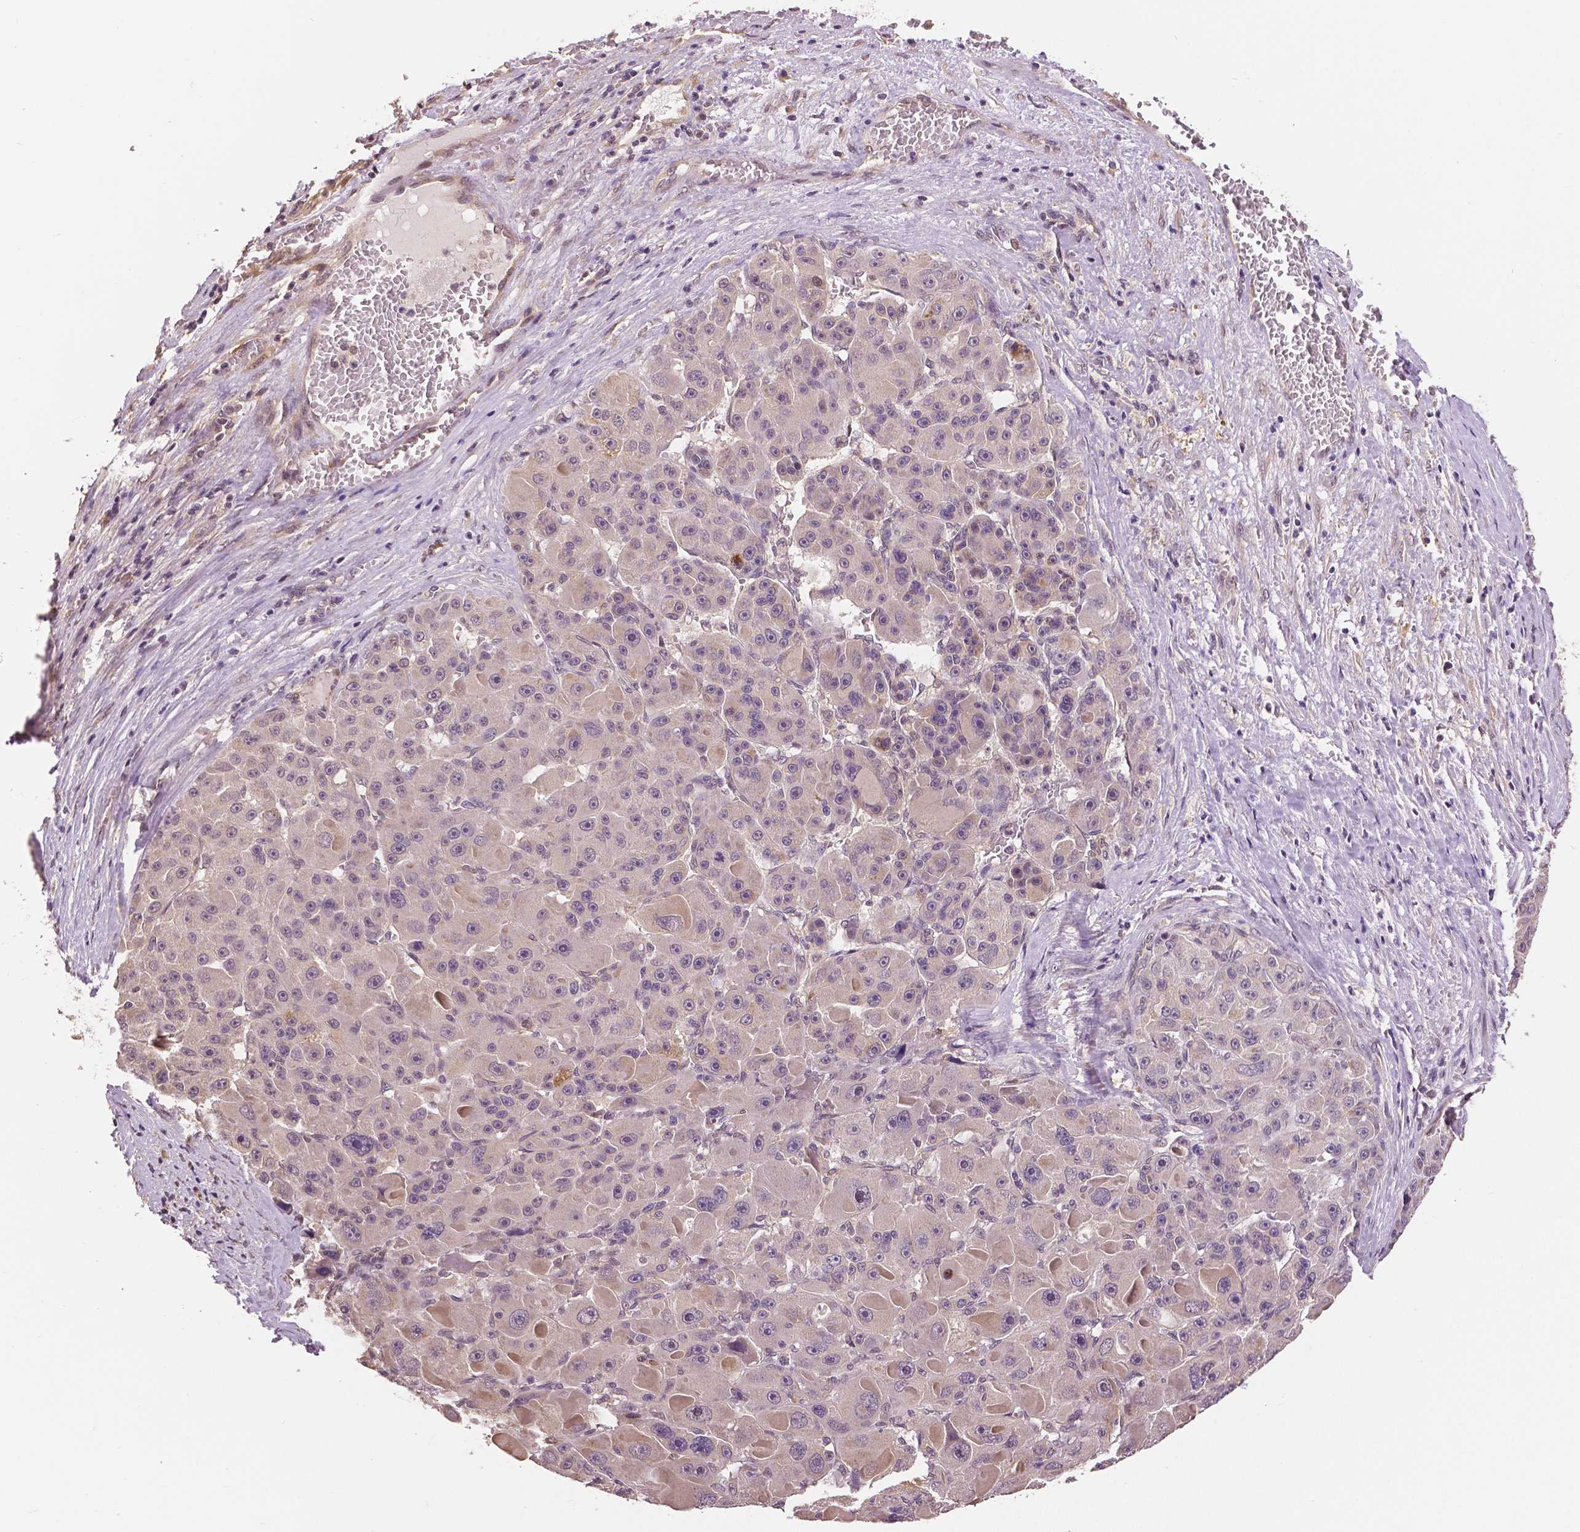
{"staining": {"intensity": "negative", "quantity": "none", "location": "none"}, "tissue": "liver cancer", "cell_type": "Tumor cells", "image_type": "cancer", "snomed": [{"axis": "morphology", "description": "Carcinoma, Hepatocellular, NOS"}, {"axis": "topography", "description": "Liver"}], "caption": "Tumor cells show no significant expression in liver cancer. (DAB (3,3'-diaminobenzidine) IHC, high magnification).", "gene": "MAP1LC3B", "patient": {"sex": "male", "age": 76}}